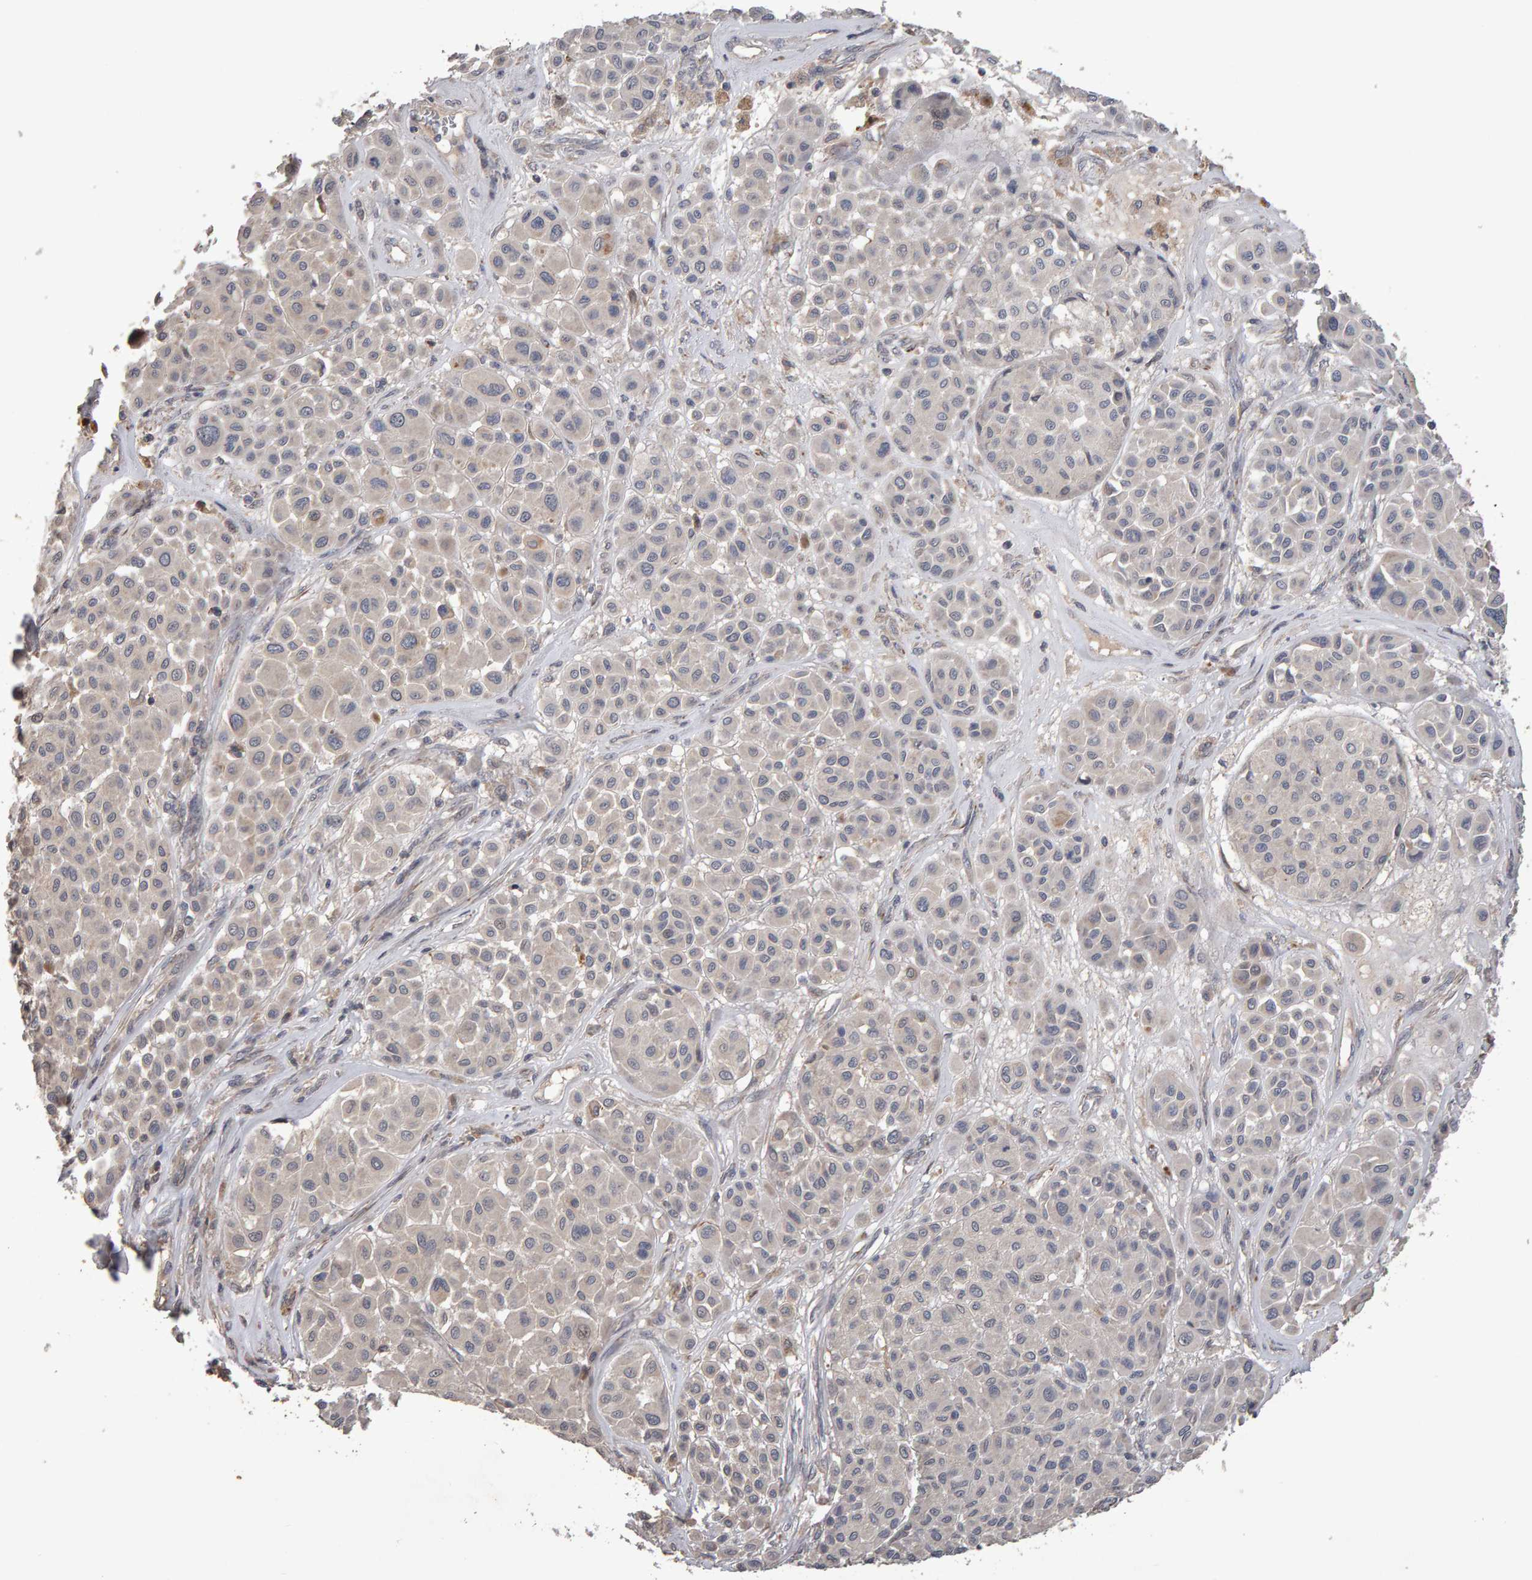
{"staining": {"intensity": "negative", "quantity": "none", "location": "none"}, "tissue": "melanoma", "cell_type": "Tumor cells", "image_type": "cancer", "snomed": [{"axis": "morphology", "description": "Malignant melanoma, Metastatic site"}, {"axis": "topography", "description": "Soft tissue"}], "caption": "An immunohistochemistry (IHC) photomicrograph of malignant melanoma (metastatic site) is shown. There is no staining in tumor cells of malignant melanoma (metastatic site).", "gene": "COASY", "patient": {"sex": "male", "age": 41}}